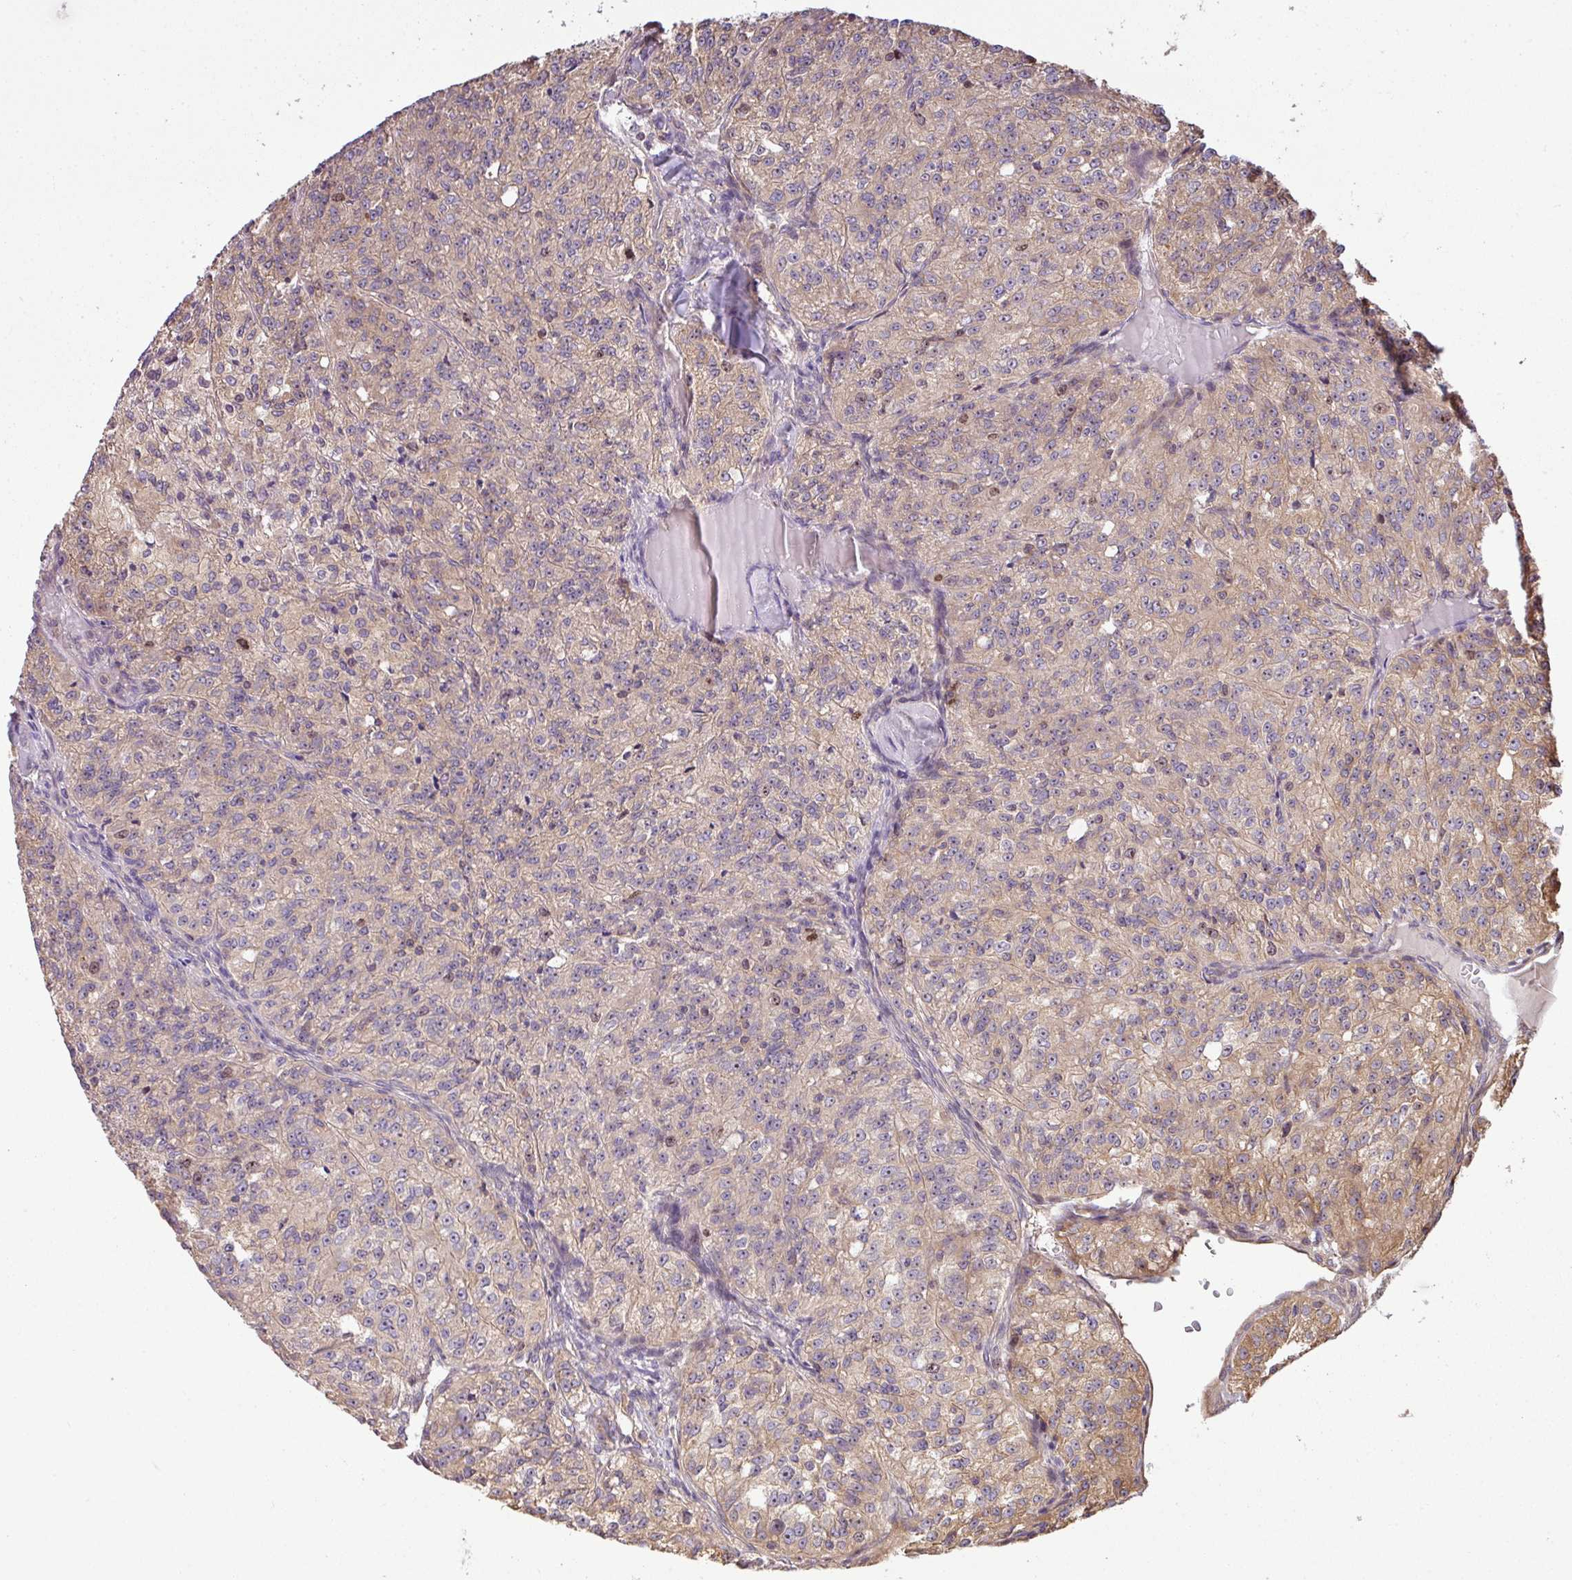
{"staining": {"intensity": "moderate", "quantity": ">75%", "location": "cytoplasmic/membranous,nuclear"}, "tissue": "renal cancer", "cell_type": "Tumor cells", "image_type": "cancer", "snomed": [{"axis": "morphology", "description": "Adenocarcinoma, NOS"}, {"axis": "topography", "description": "Kidney"}], "caption": "Protein analysis of adenocarcinoma (renal) tissue exhibits moderate cytoplasmic/membranous and nuclear expression in approximately >75% of tumor cells. (brown staining indicates protein expression, while blue staining denotes nuclei).", "gene": "VENTX", "patient": {"sex": "female", "age": 63}}